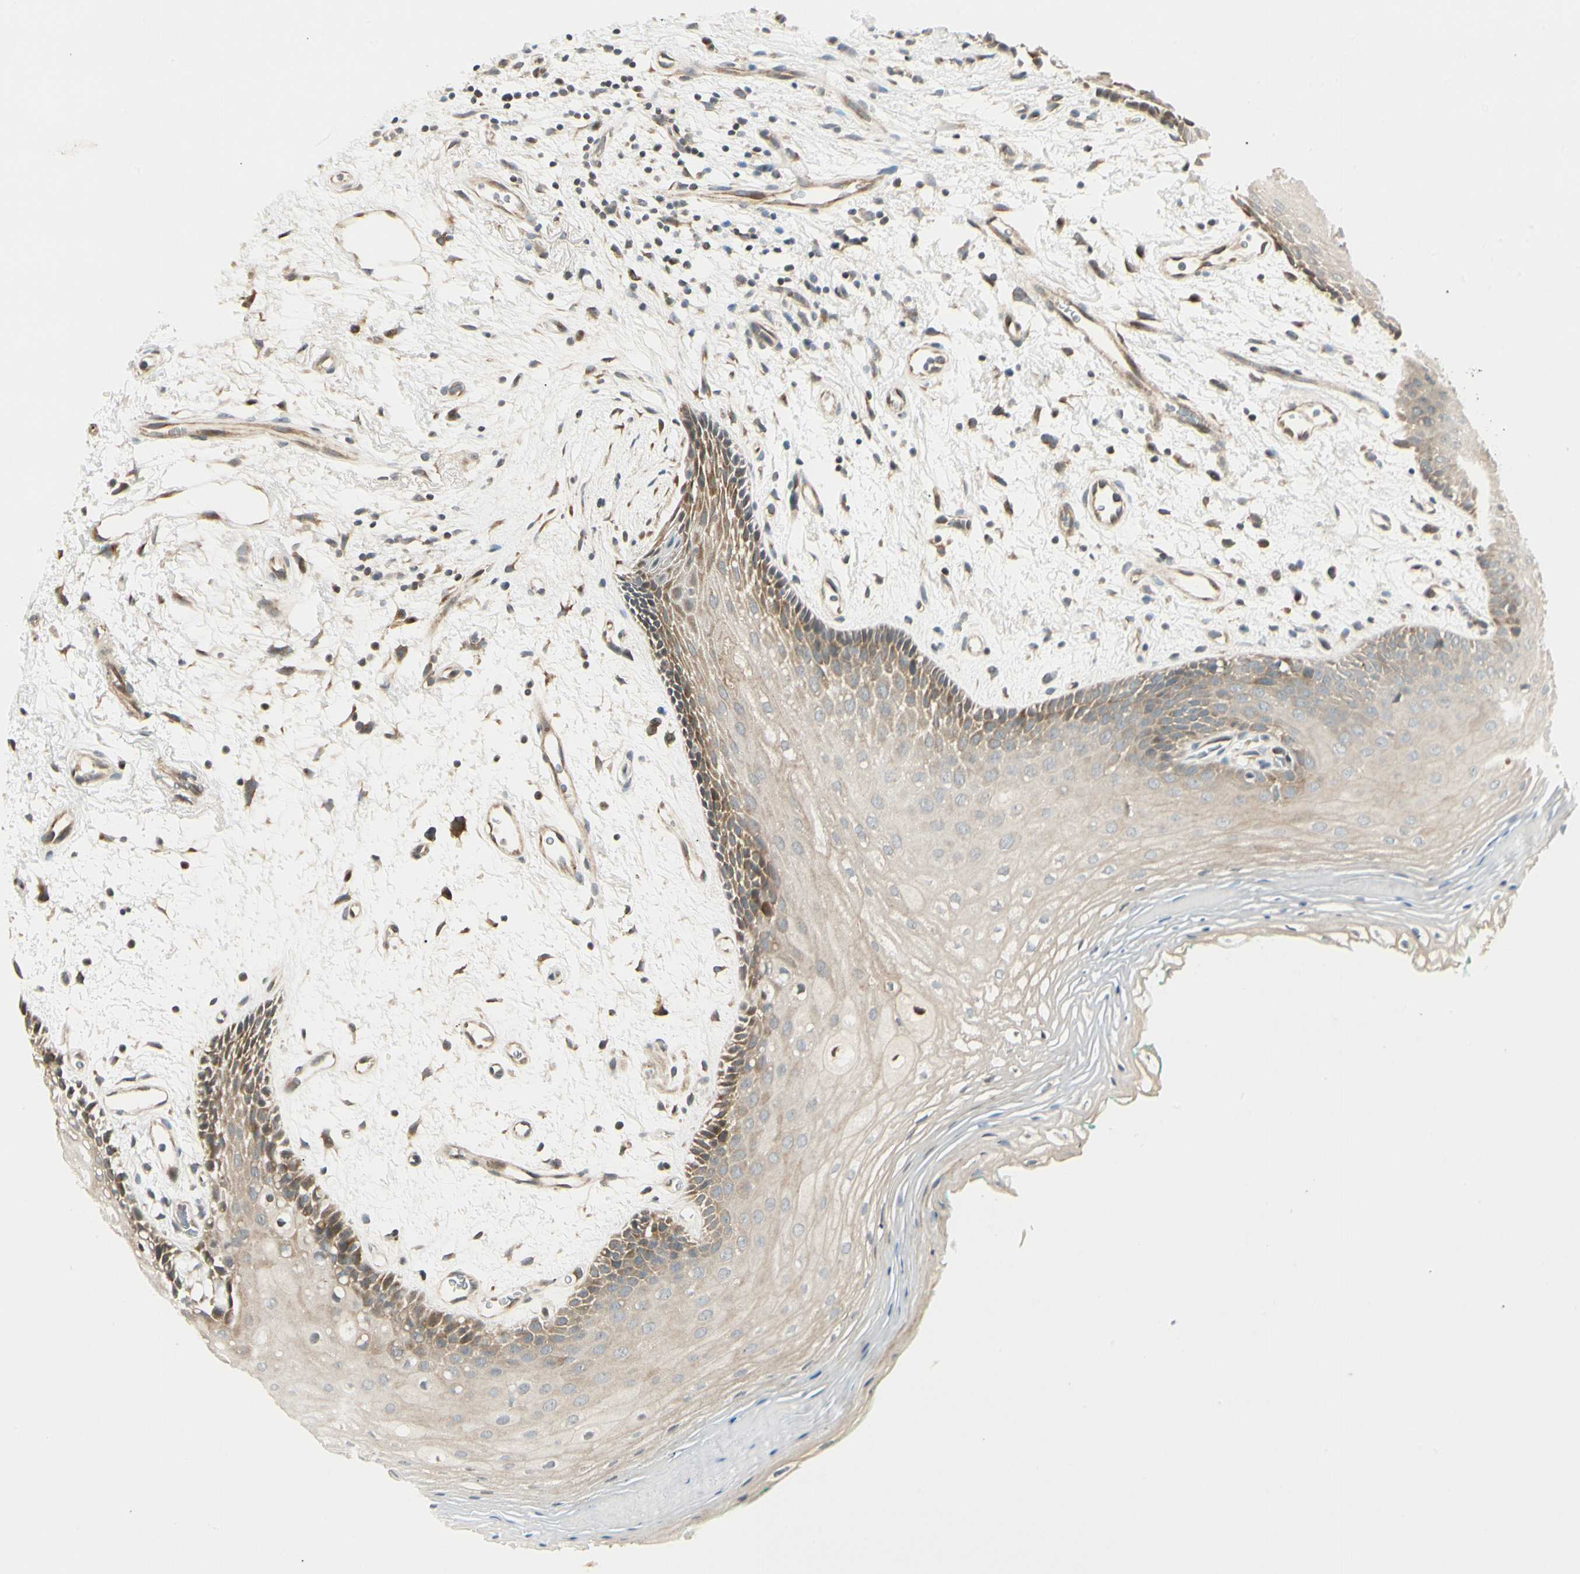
{"staining": {"intensity": "moderate", "quantity": "25%-75%", "location": "cytoplasmic/membranous"}, "tissue": "oral mucosa", "cell_type": "Squamous epithelial cells", "image_type": "normal", "snomed": [{"axis": "morphology", "description": "Normal tissue, NOS"}, {"axis": "topography", "description": "Skeletal muscle"}, {"axis": "topography", "description": "Oral tissue"}, {"axis": "topography", "description": "Peripheral nerve tissue"}], "caption": "Moderate cytoplasmic/membranous positivity is present in about 25%-75% of squamous epithelial cells in normal oral mucosa.", "gene": "P4HA3", "patient": {"sex": "female", "age": 84}}